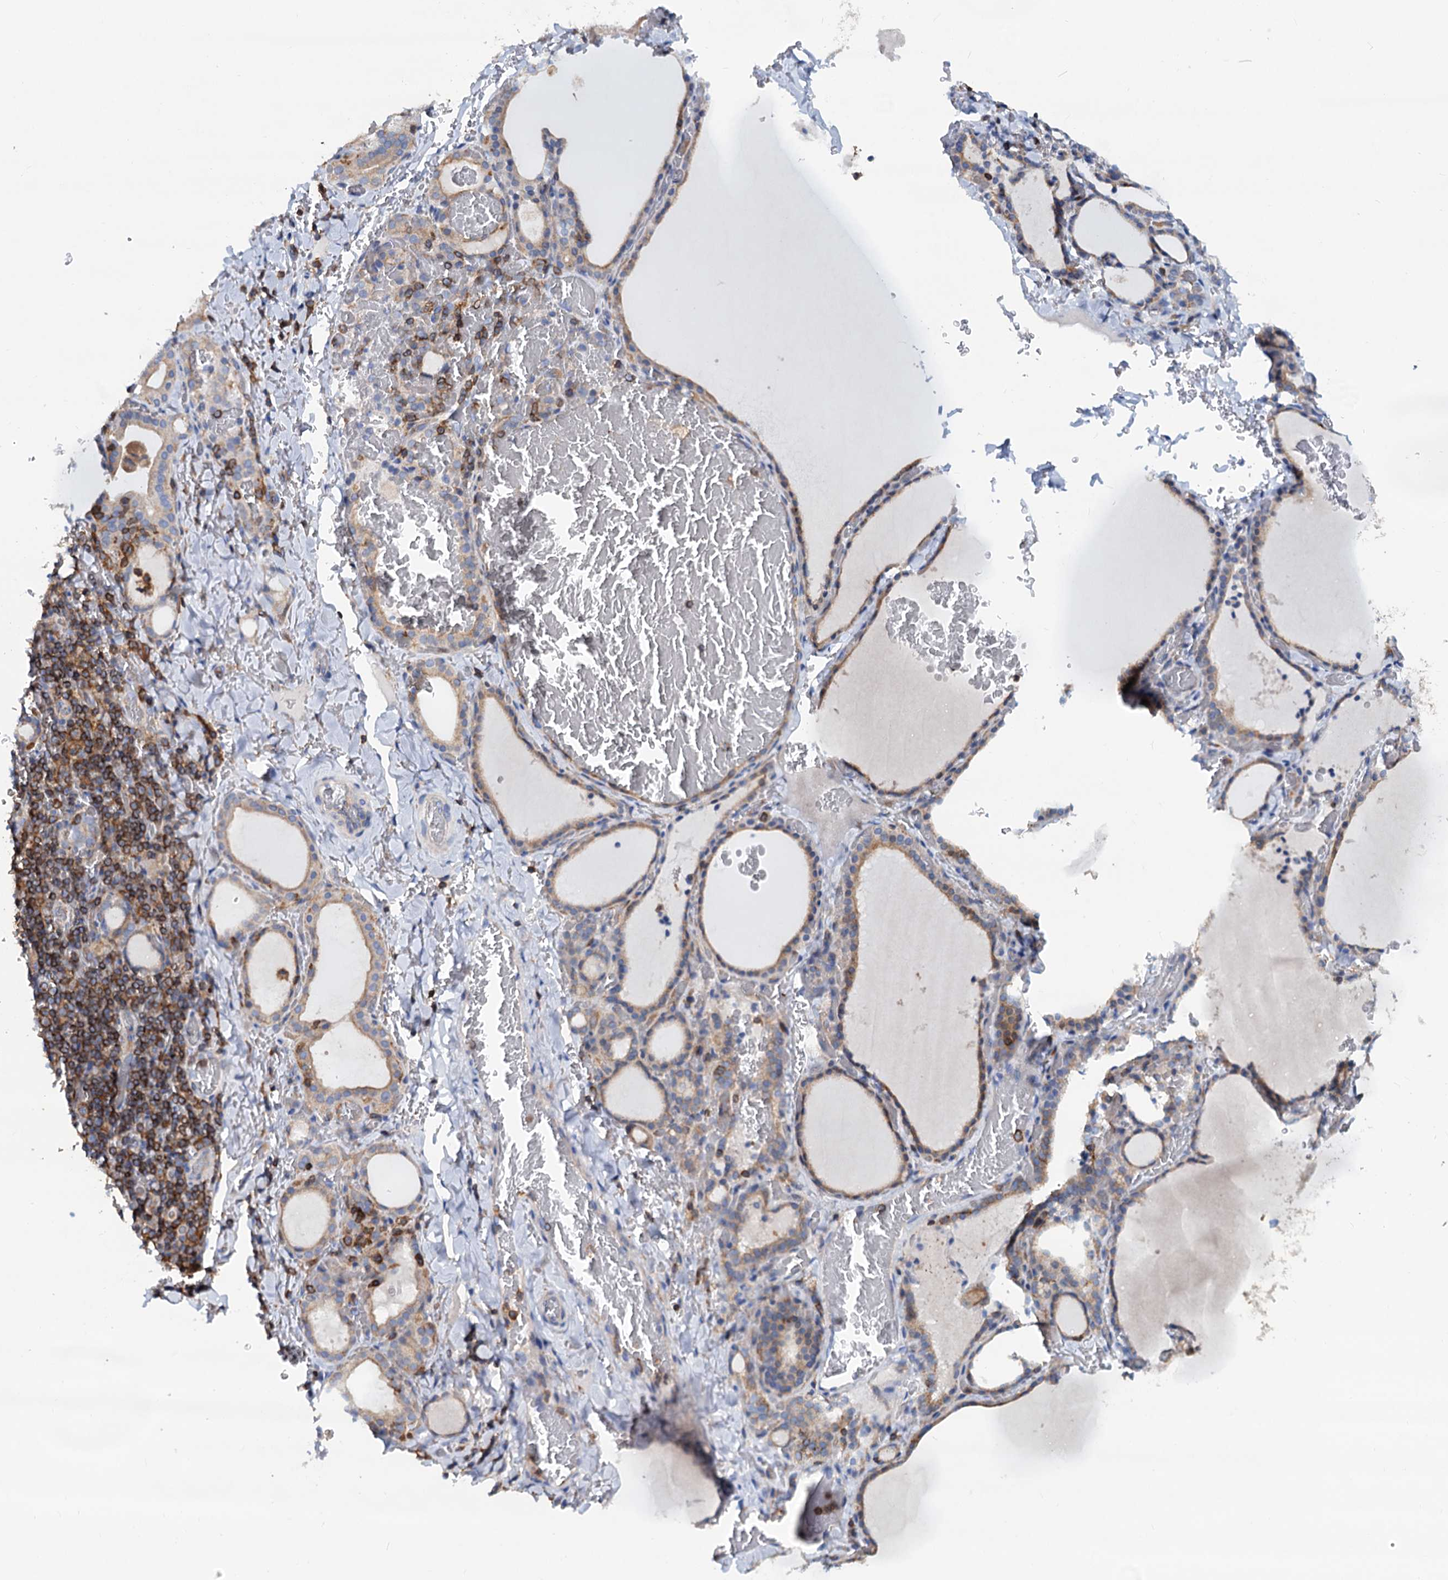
{"staining": {"intensity": "weak", "quantity": "25%-75%", "location": "cytoplasmic/membranous"}, "tissue": "thyroid gland", "cell_type": "Glandular cells", "image_type": "normal", "snomed": [{"axis": "morphology", "description": "Normal tissue, NOS"}, {"axis": "topography", "description": "Thyroid gland"}], "caption": "Thyroid gland stained with a brown dye displays weak cytoplasmic/membranous positive expression in approximately 25%-75% of glandular cells.", "gene": "LRCH4", "patient": {"sex": "female", "age": 39}}